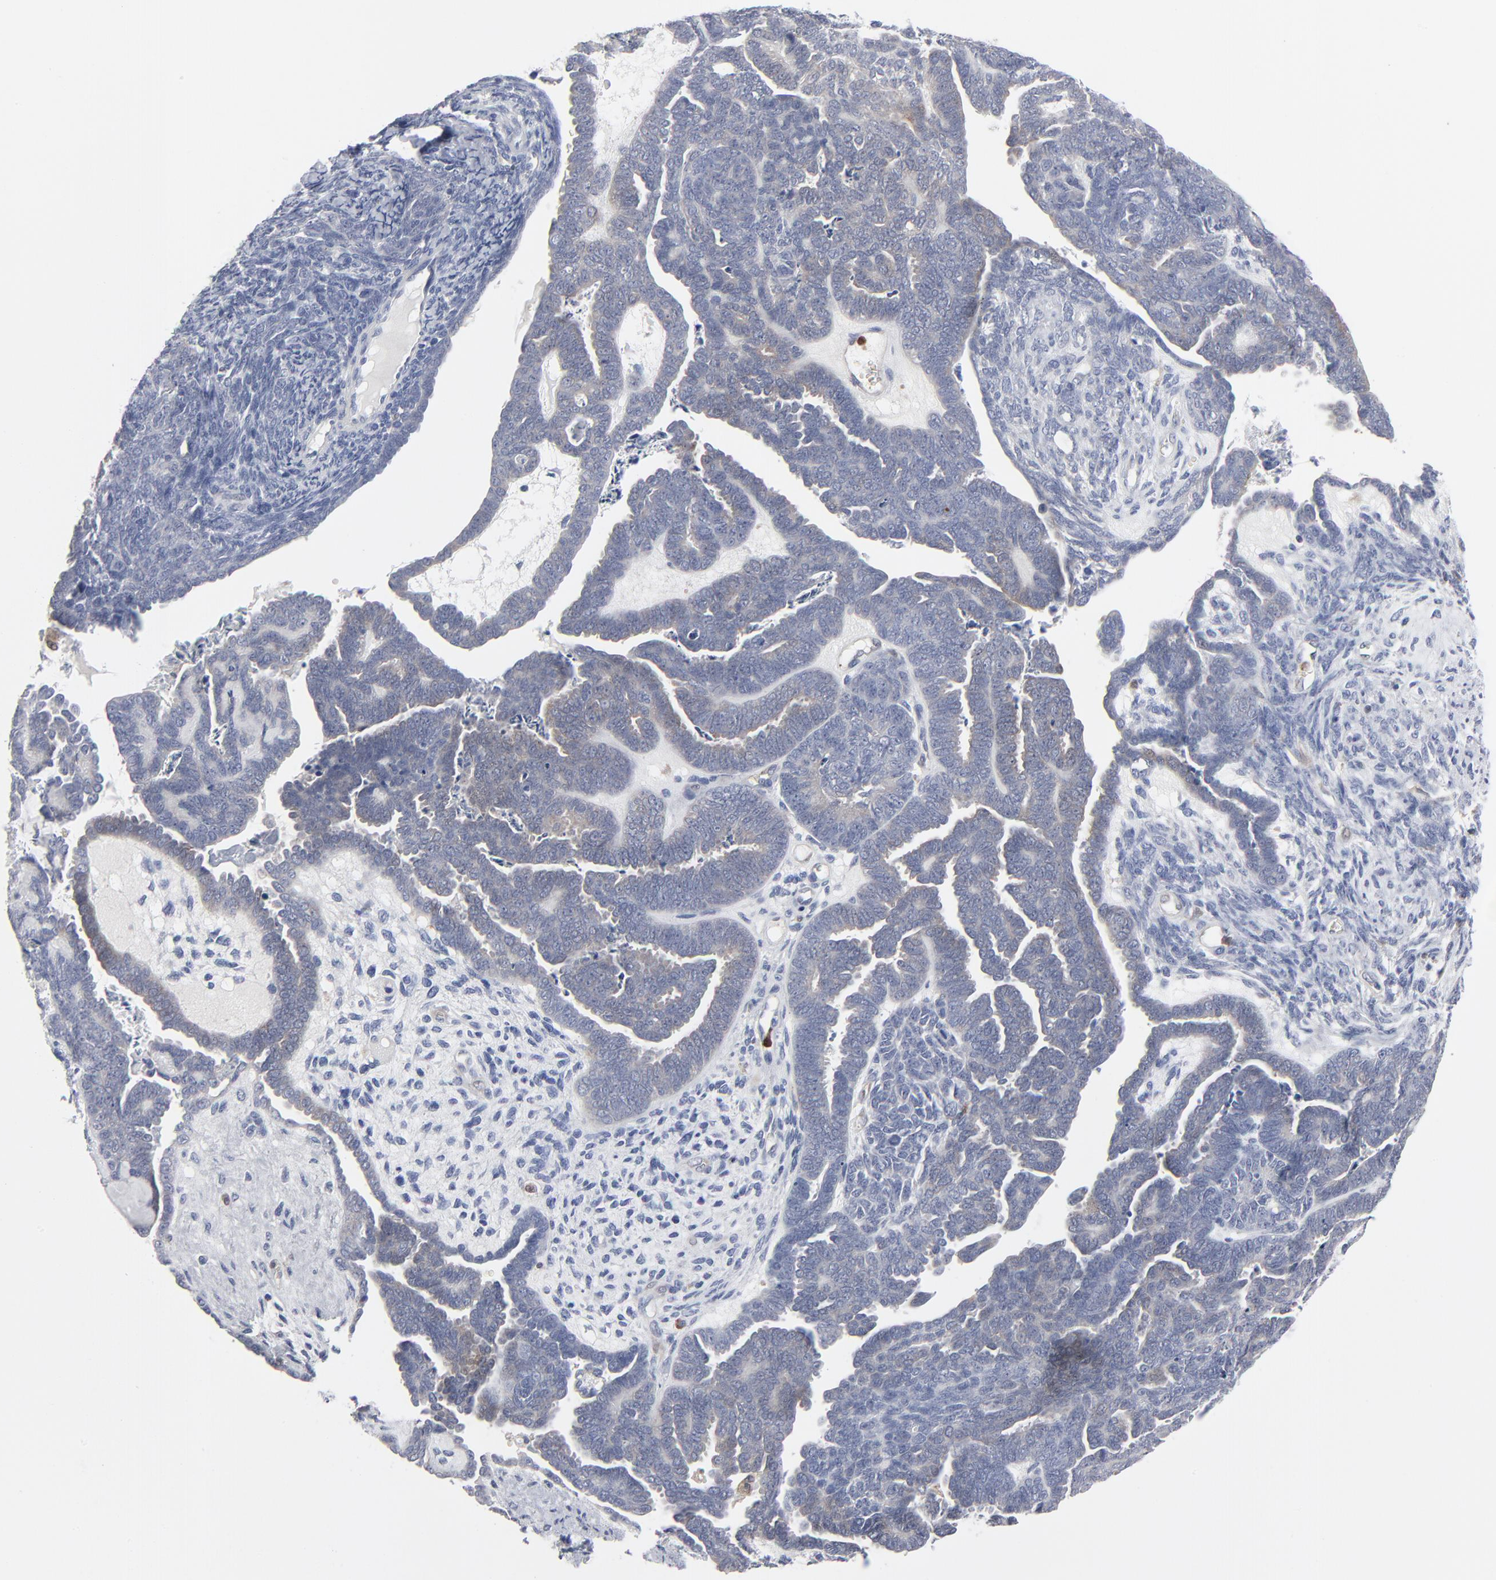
{"staining": {"intensity": "weak", "quantity": "<25%", "location": "cytoplasmic/membranous"}, "tissue": "endometrial cancer", "cell_type": "Tumor cells", "image_type": "cancer", "snomed": [{"axis": "morphology", "description": "Neoplasm, malignant, NOS"}, {"axis": "topography", "description": "Endometrium"}], "caption": "Tumor cells show no significant protein expression in neoplasm (malignant) (endometrial).", "gene": "BID", "patient": {"sex": "female", "age": 74}}